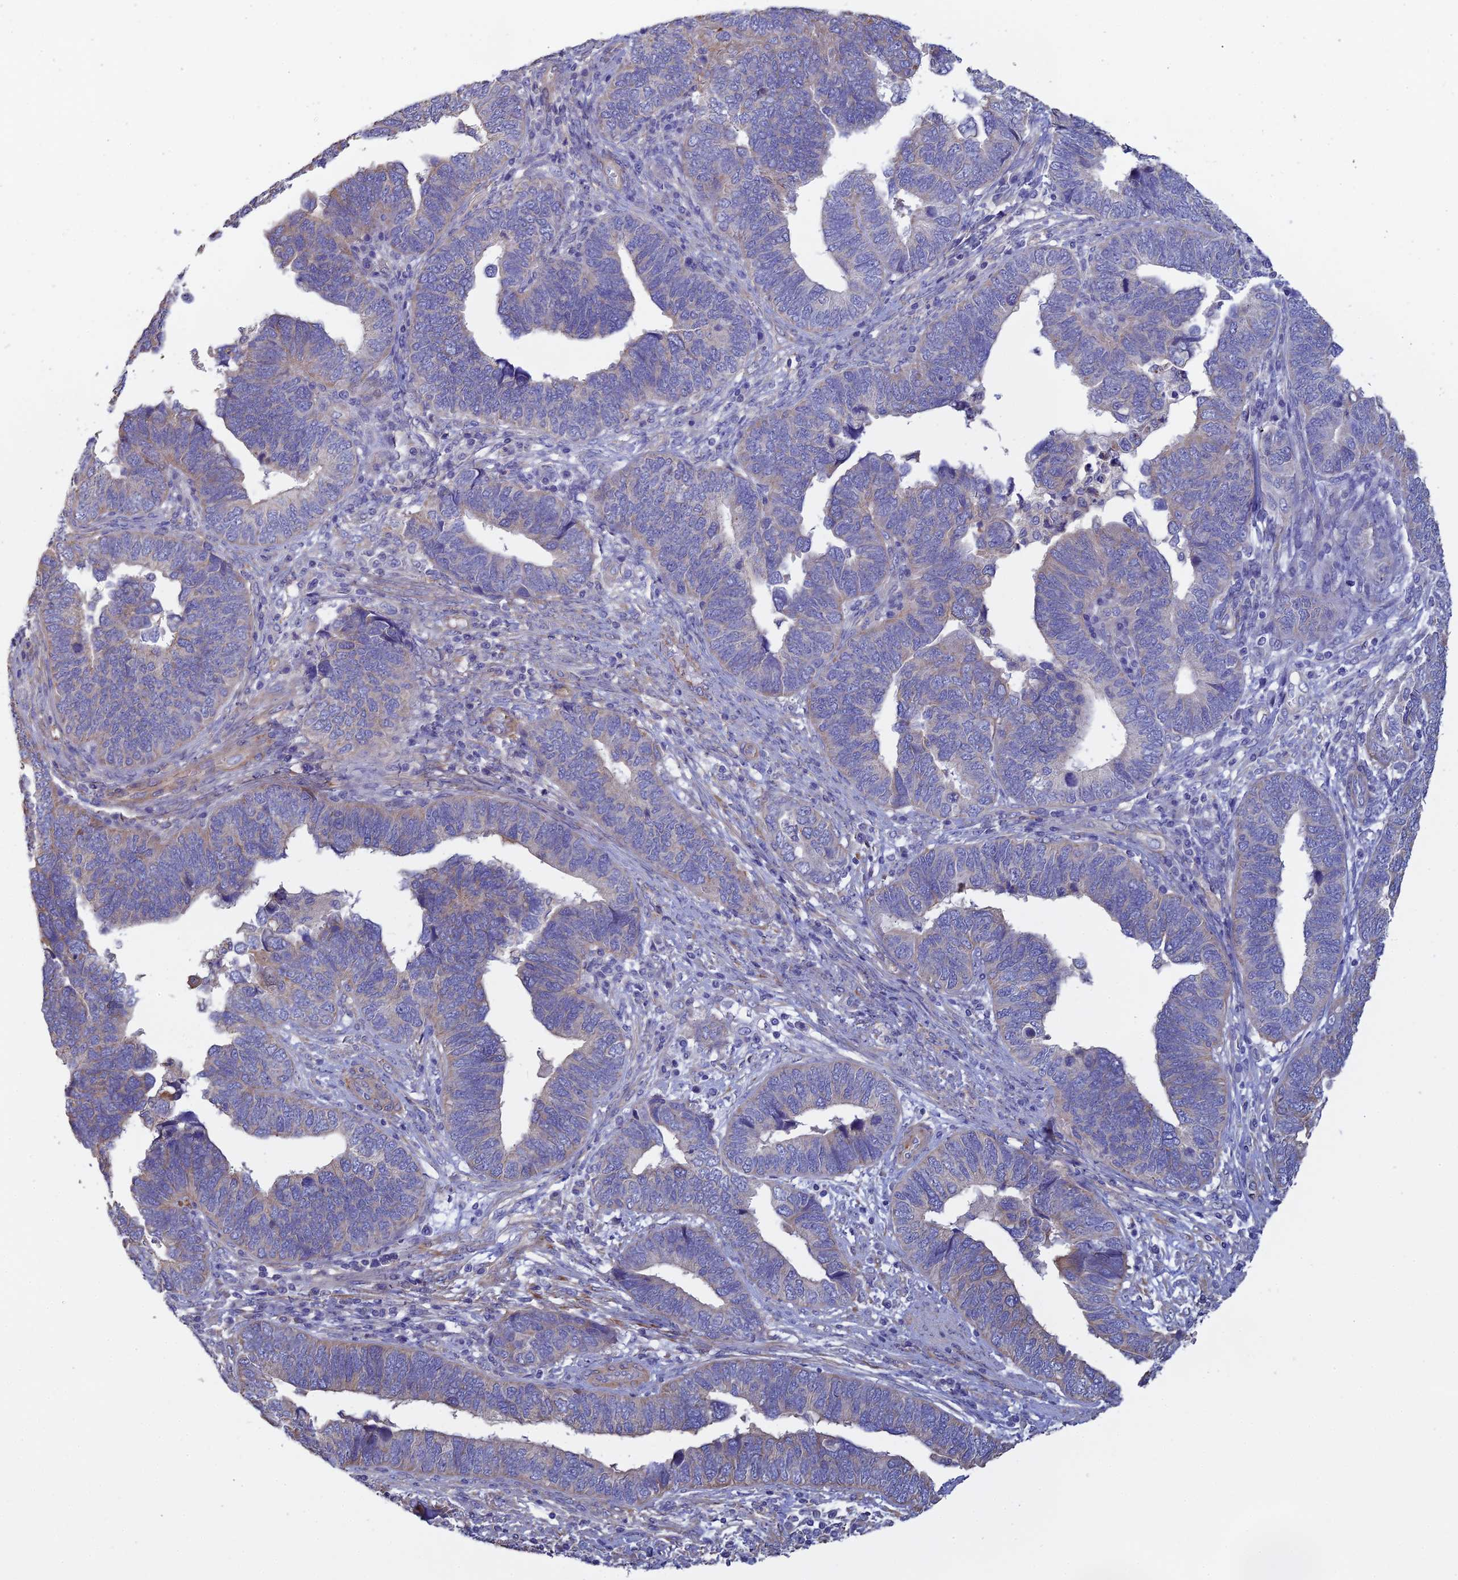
{"staining": {"intensity": "weak", "quantity": "<25%", "location": "cytoplasmic/membranous"}, "tissue": "endometrial cancer", "cell_type": "Tumor cells", "image_type": "cancer", "snomed": [{"axis": "morphology", "description": "Adenocarcinoma, NOS"}, {"axis": "topography", "description": "Endometrium"}], "caption": "Tumor cells show no significant protein positivity in endometrial cancer. Nuclei are stained in blue.", "gene": "PCDHA5", "patient": {"sex": "female", "age": 79}}